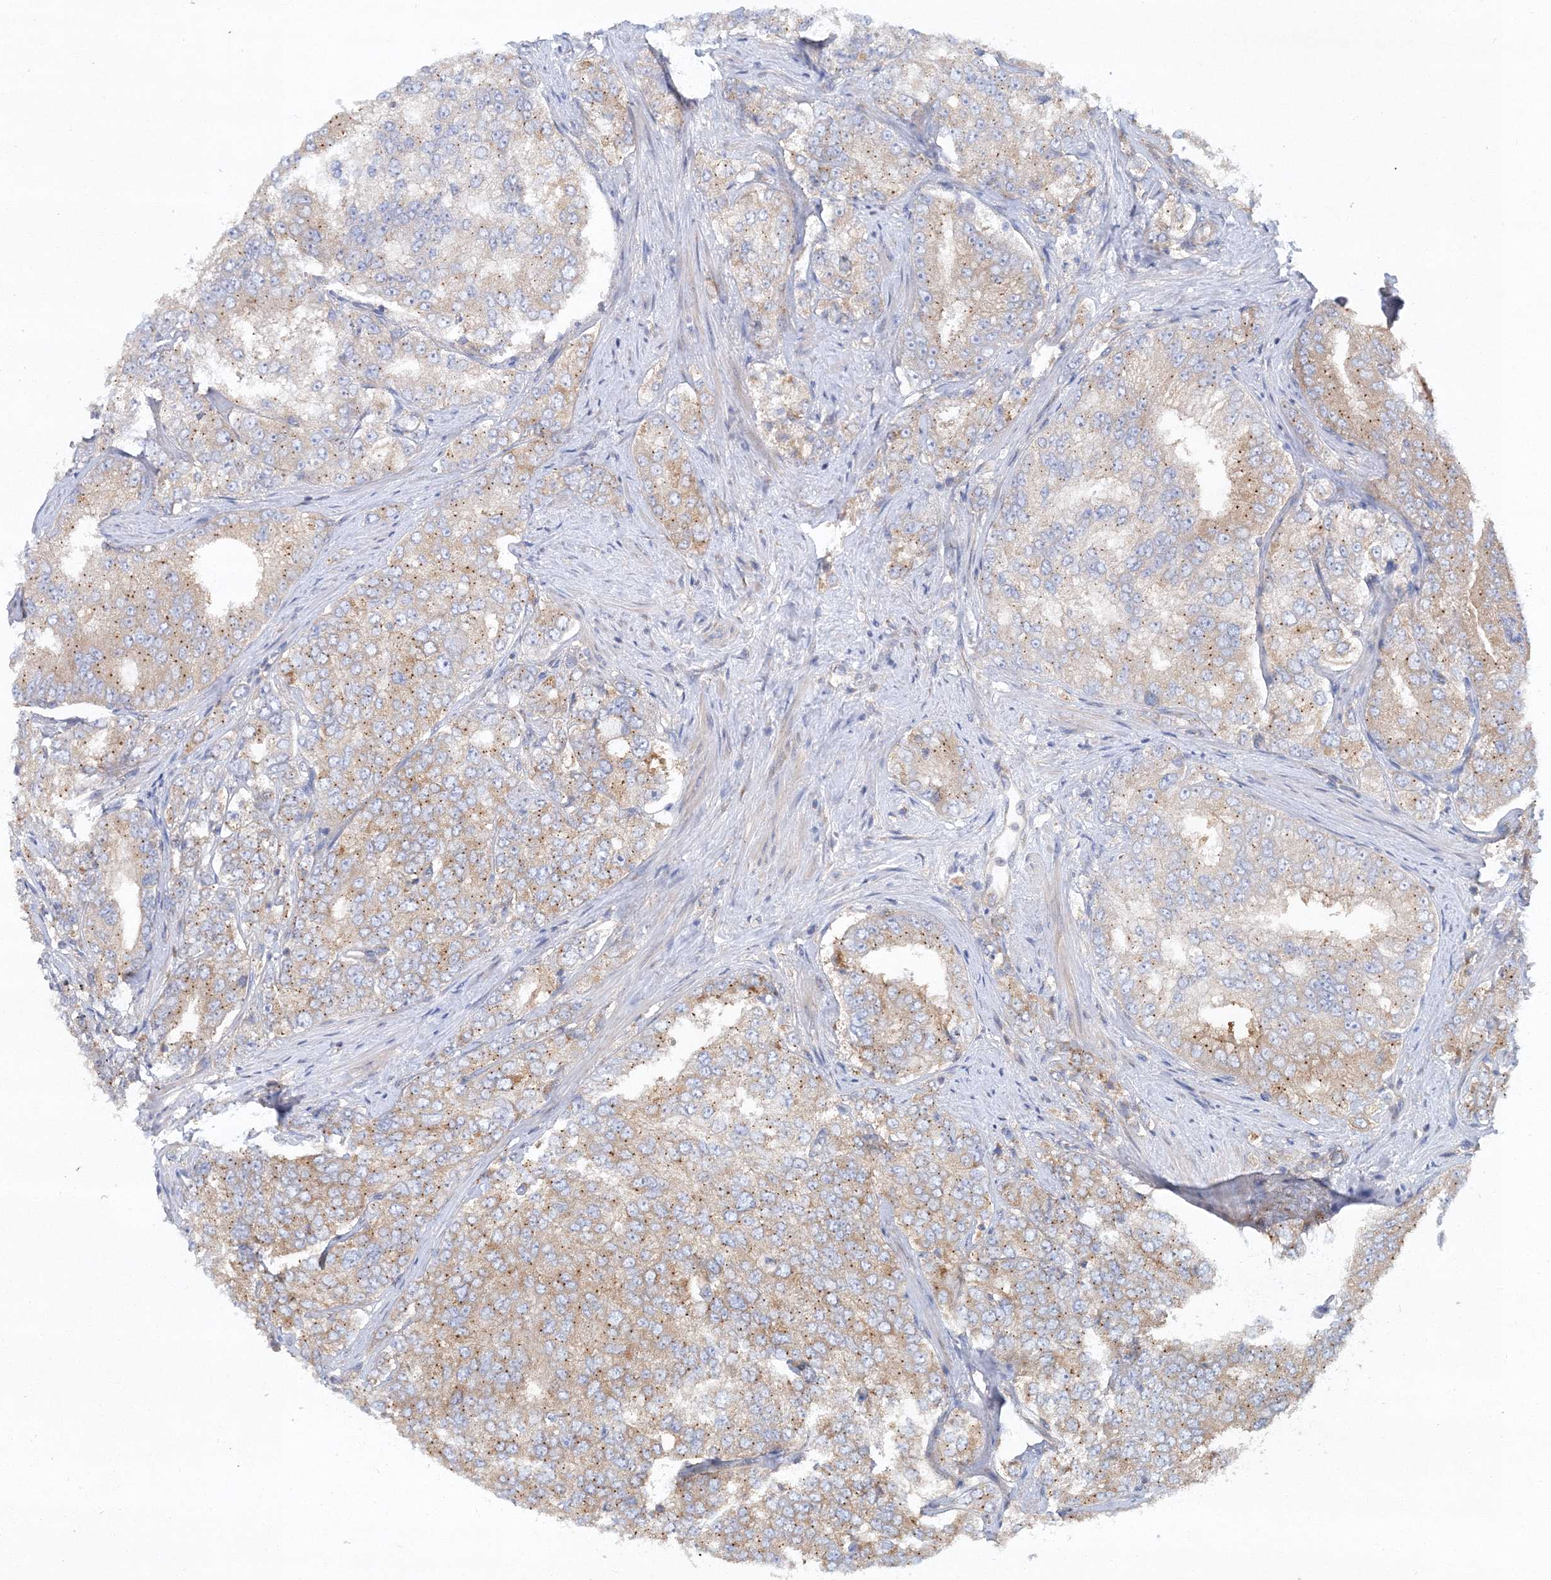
{"staining": {"intensity": "moderate", "quantity": ">75%", "location": "cytoplasmic/membranous"}, "tissue": "prostate cancer", "cell_type": "Tumor cells", "image_type": "cancer", "snomed": [{"axis": "morphology", "description": "Adenocarcinoma, High grade"}, {"axis": "topography", "description": "Prostate"}], "caption": "Immunohistochemistry (IHC) staining of adenocarcinoma (high-grade) (prostate), which demonstrates medium levels of moderate cytoplasmic/membranous expression in about >75% of tumor cells indicating moderate cytoplasmic/membranous protein staining. The staining was performed using DAB (brown) for protein detection and nuclei were counterstained in hematoxylin (blue).", "gene": "SEC23IP", "patient": {"sex": "male", "age": 58}}